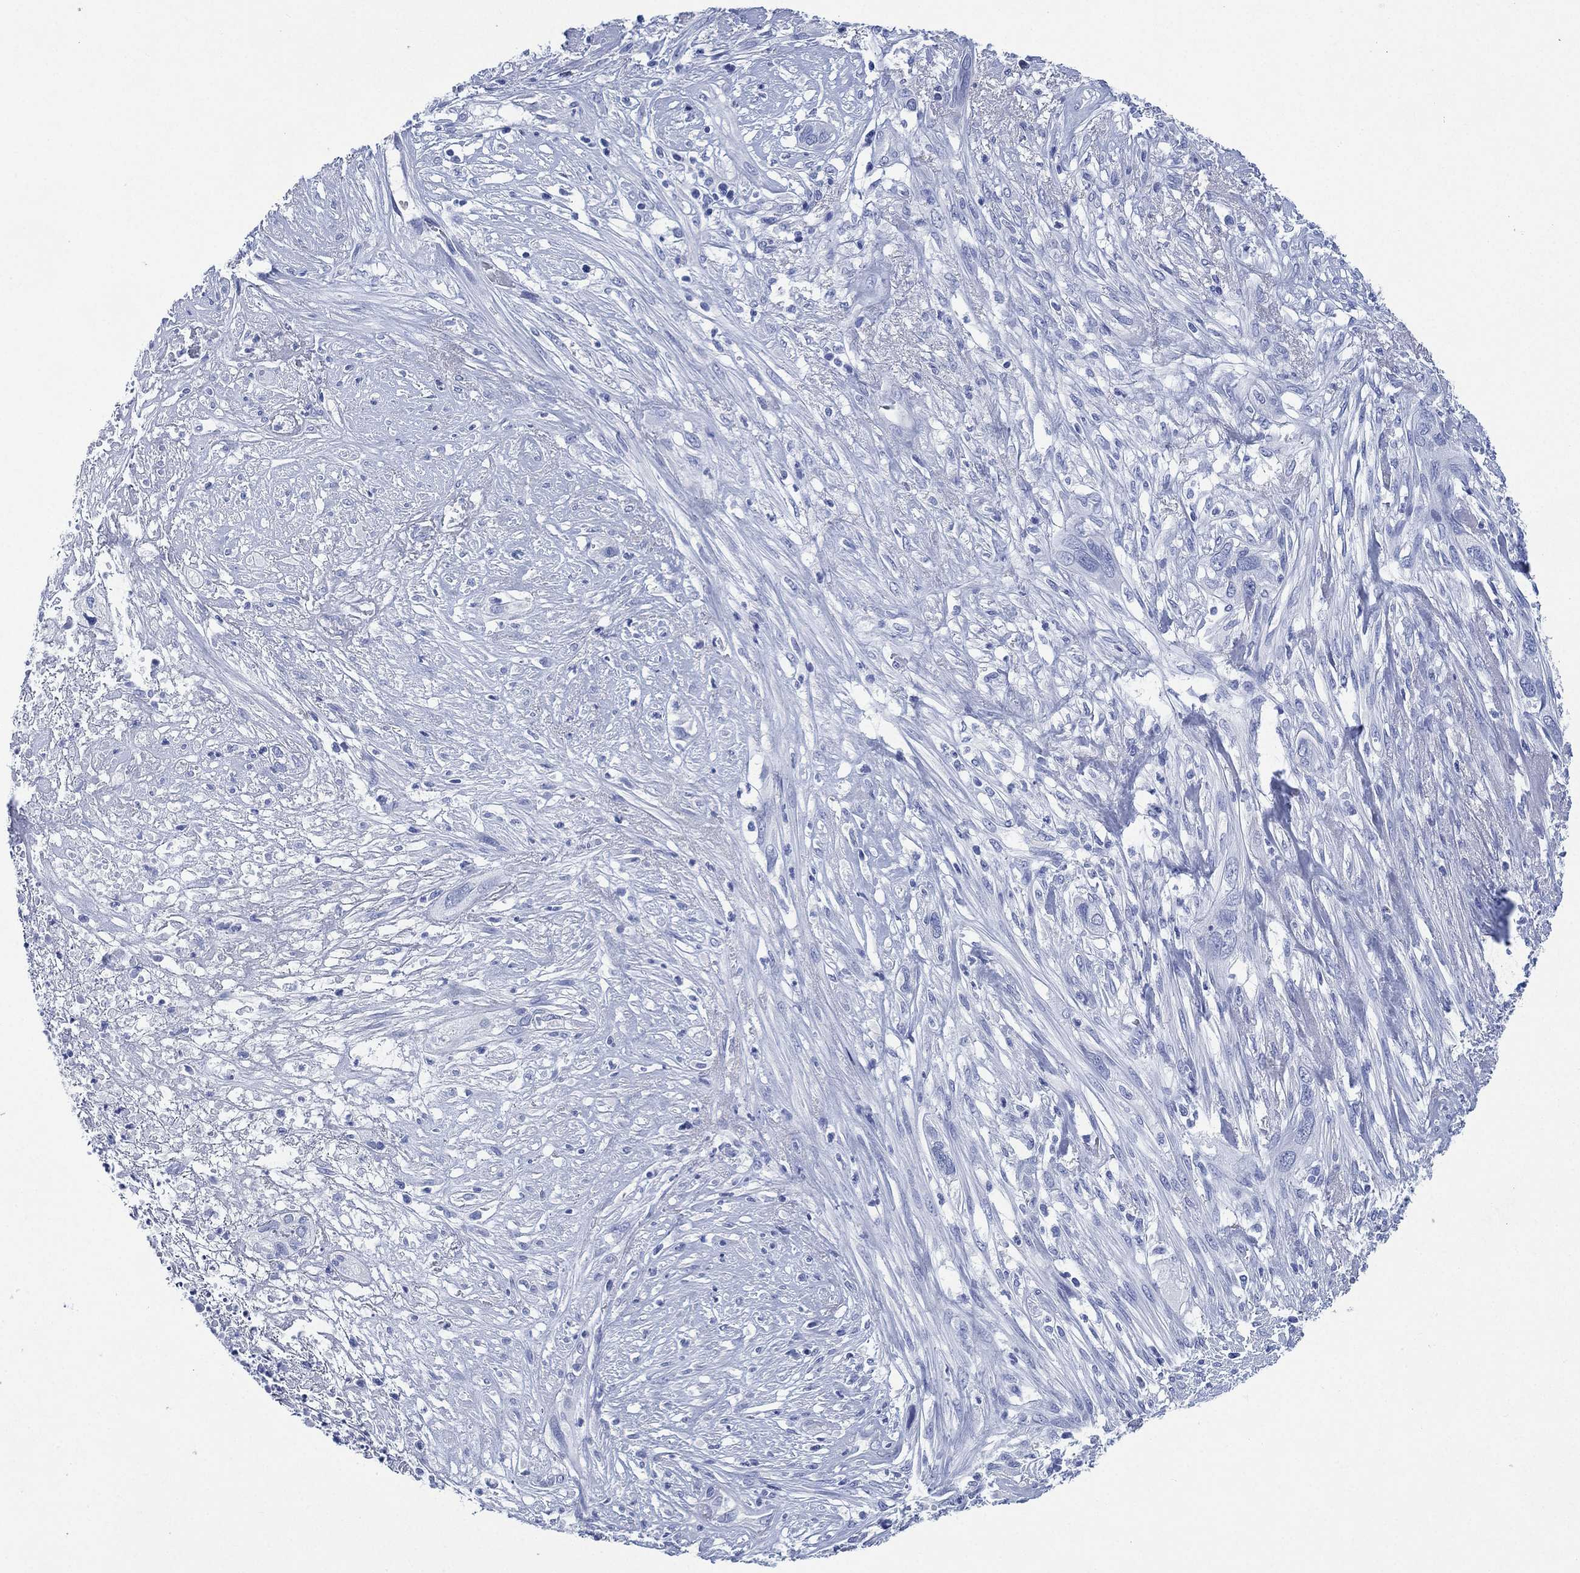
{"staining": {"intensity": "negative", "quantity": "none", "location": "none"}, "tissue": "cervical cancer", "cell_type": "Tumor cells", "image_type": "cancer", "snomed": [{"axis": "morphology", "description": "Squamous cell carcinoma, NOS"}, {"axis": "topography", "description": "Cervix"}], "caption": "Cervical cancer (squamous cell carcinoma) was stained to show a protein in brown. There is no significant positivity in tumor cells.", "gene": "SIGLECL1", "patient": {"sex": "female", "age": 57}}